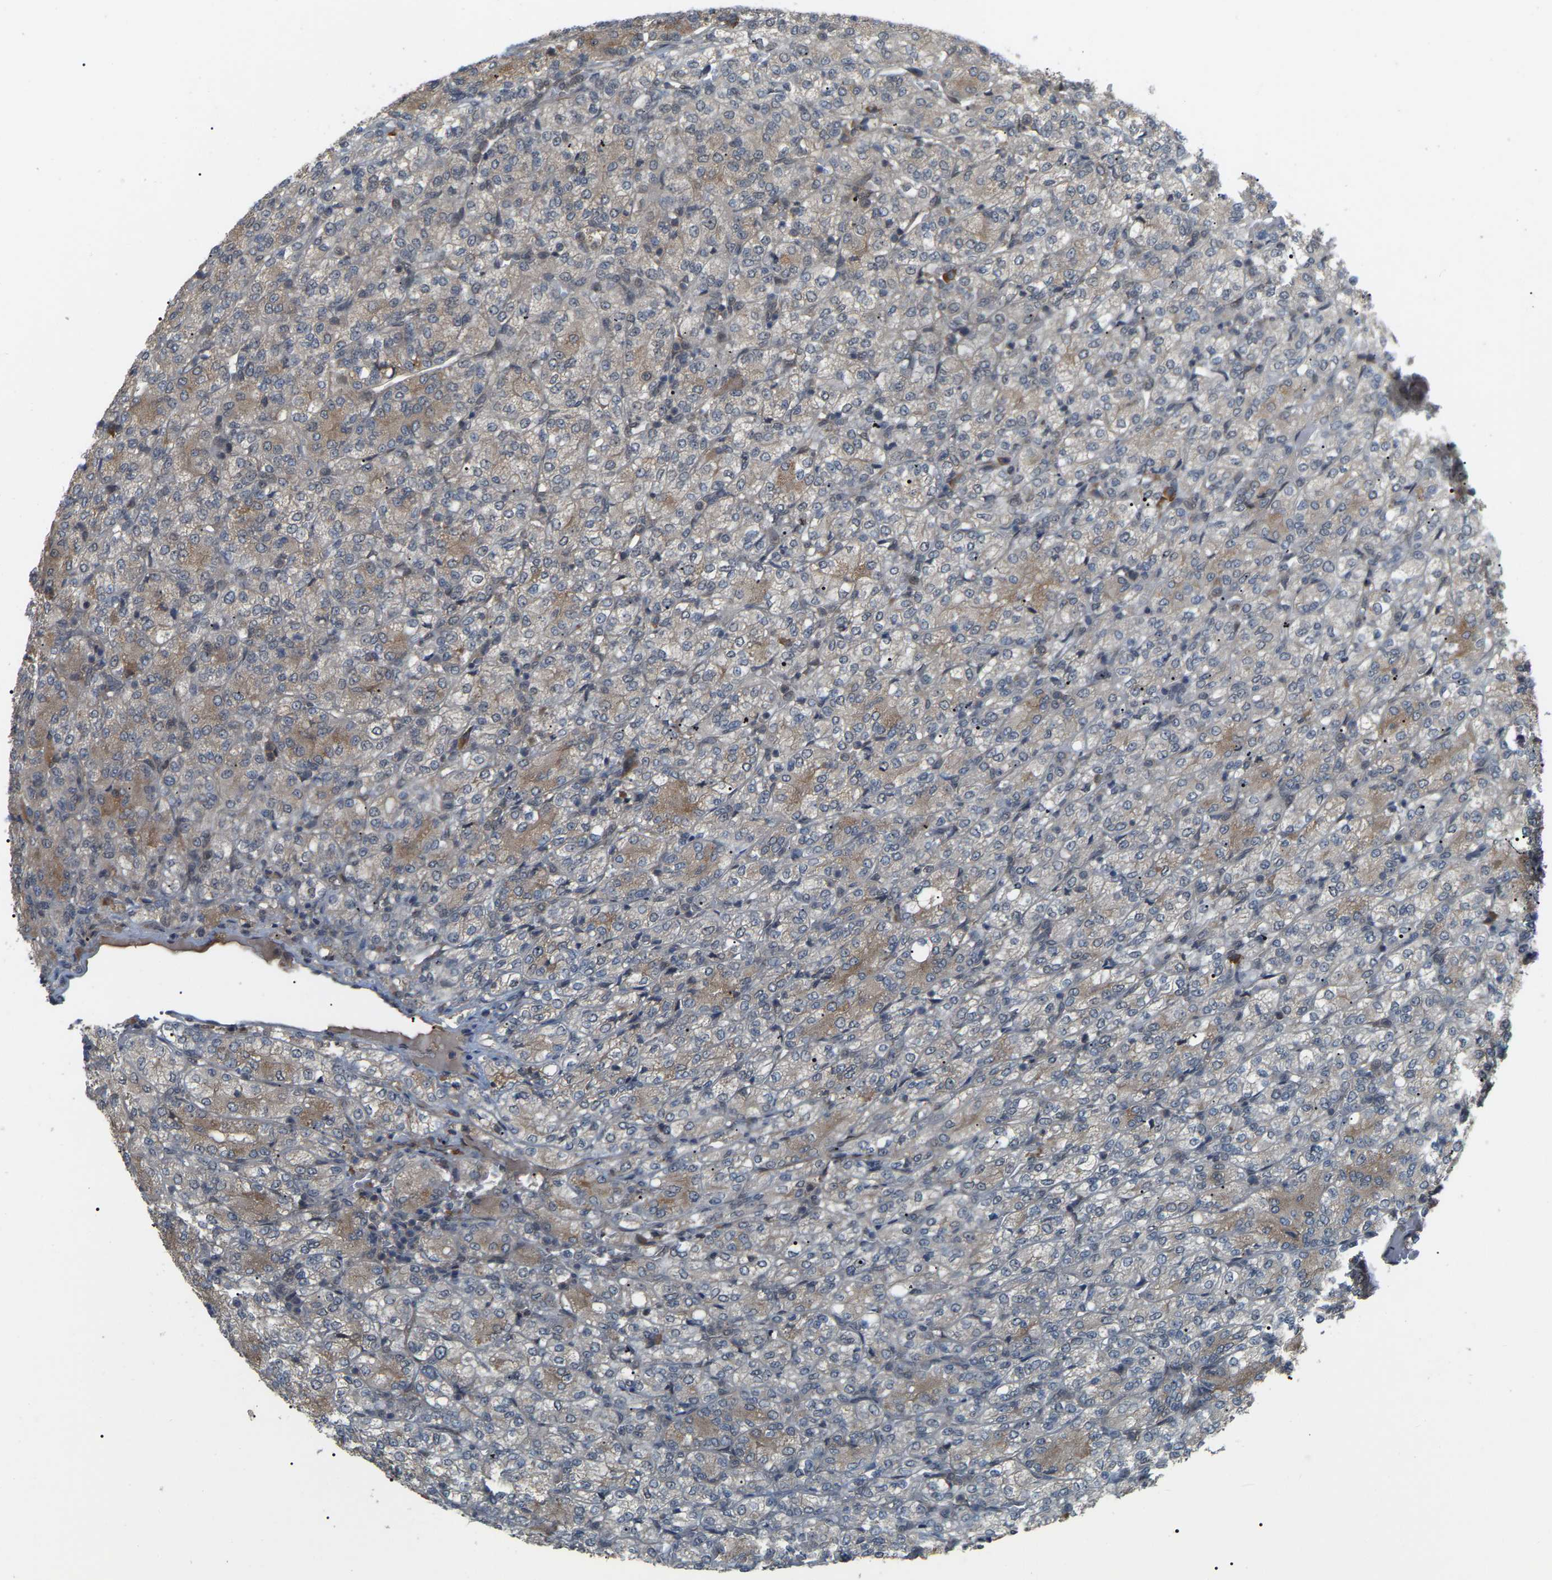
{"staining": {"intensity": "moderate", "quantity": "<25%", "location": "cytoplasmic/membranous"}, "tissue": "renal cancer", "cell_type": "Tumor cells", "image_type": "cancer", "snomed": [{"axis": "morphology", "description": "Adenocarcinoma, NOS"}, {"axis": "topography", "description": "Kidney"}], "caption": "This histopathology image demonstrates renal adenocarcinoma stained with IHC to label a protein in brown. The cytoplasmic/membranous of tumor cells show moderate positivity for the protein. Nuclei are counter-stained blue.", "gene": "CROT", "patient": {"sex": "male", "age": 77}}